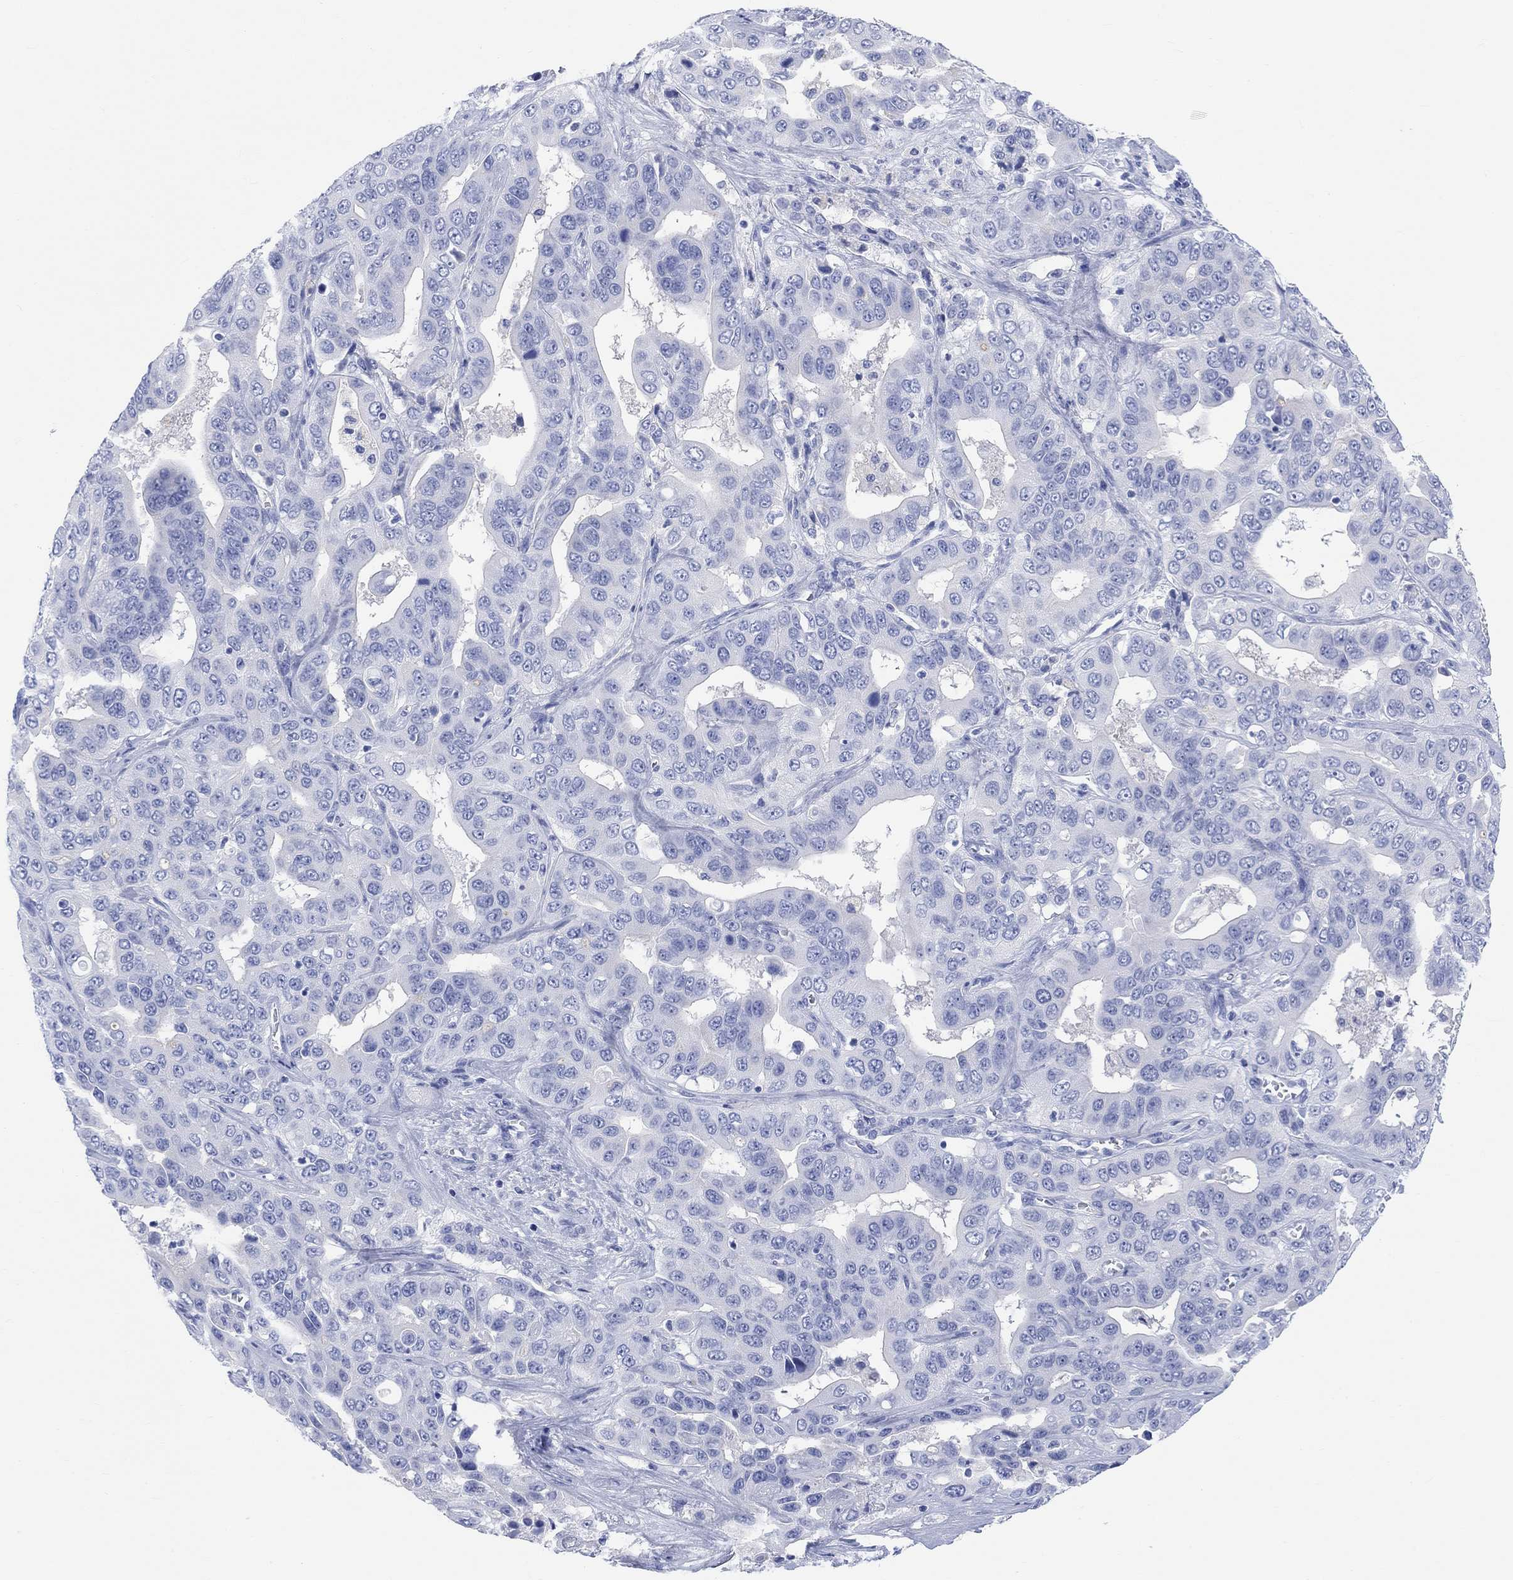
{"staining": {"intensity": "negative", "quantity": "none", "location": "none"}, "tissue": "liver cancer", "cell_type": "Tumor cells", "image_type": "cancer", "snomed": [{"axis": "morphology", "description": "Cholangiocarcinoma"}, {"axis": "topography", "description": "Liver"}], "caption": "DAB (3,3'-diaminobenzidine) immunohistochemical staining of liver cholangiocarcinoma exhibits no significant staining in tumor cells. (DAB (3,3'-diaminobenzidine) immunohistochemistry visualized using brightfield microscopy, high magnification).", "gene": "XIRP2", "patient": {"sex": "female", "age": 52}}